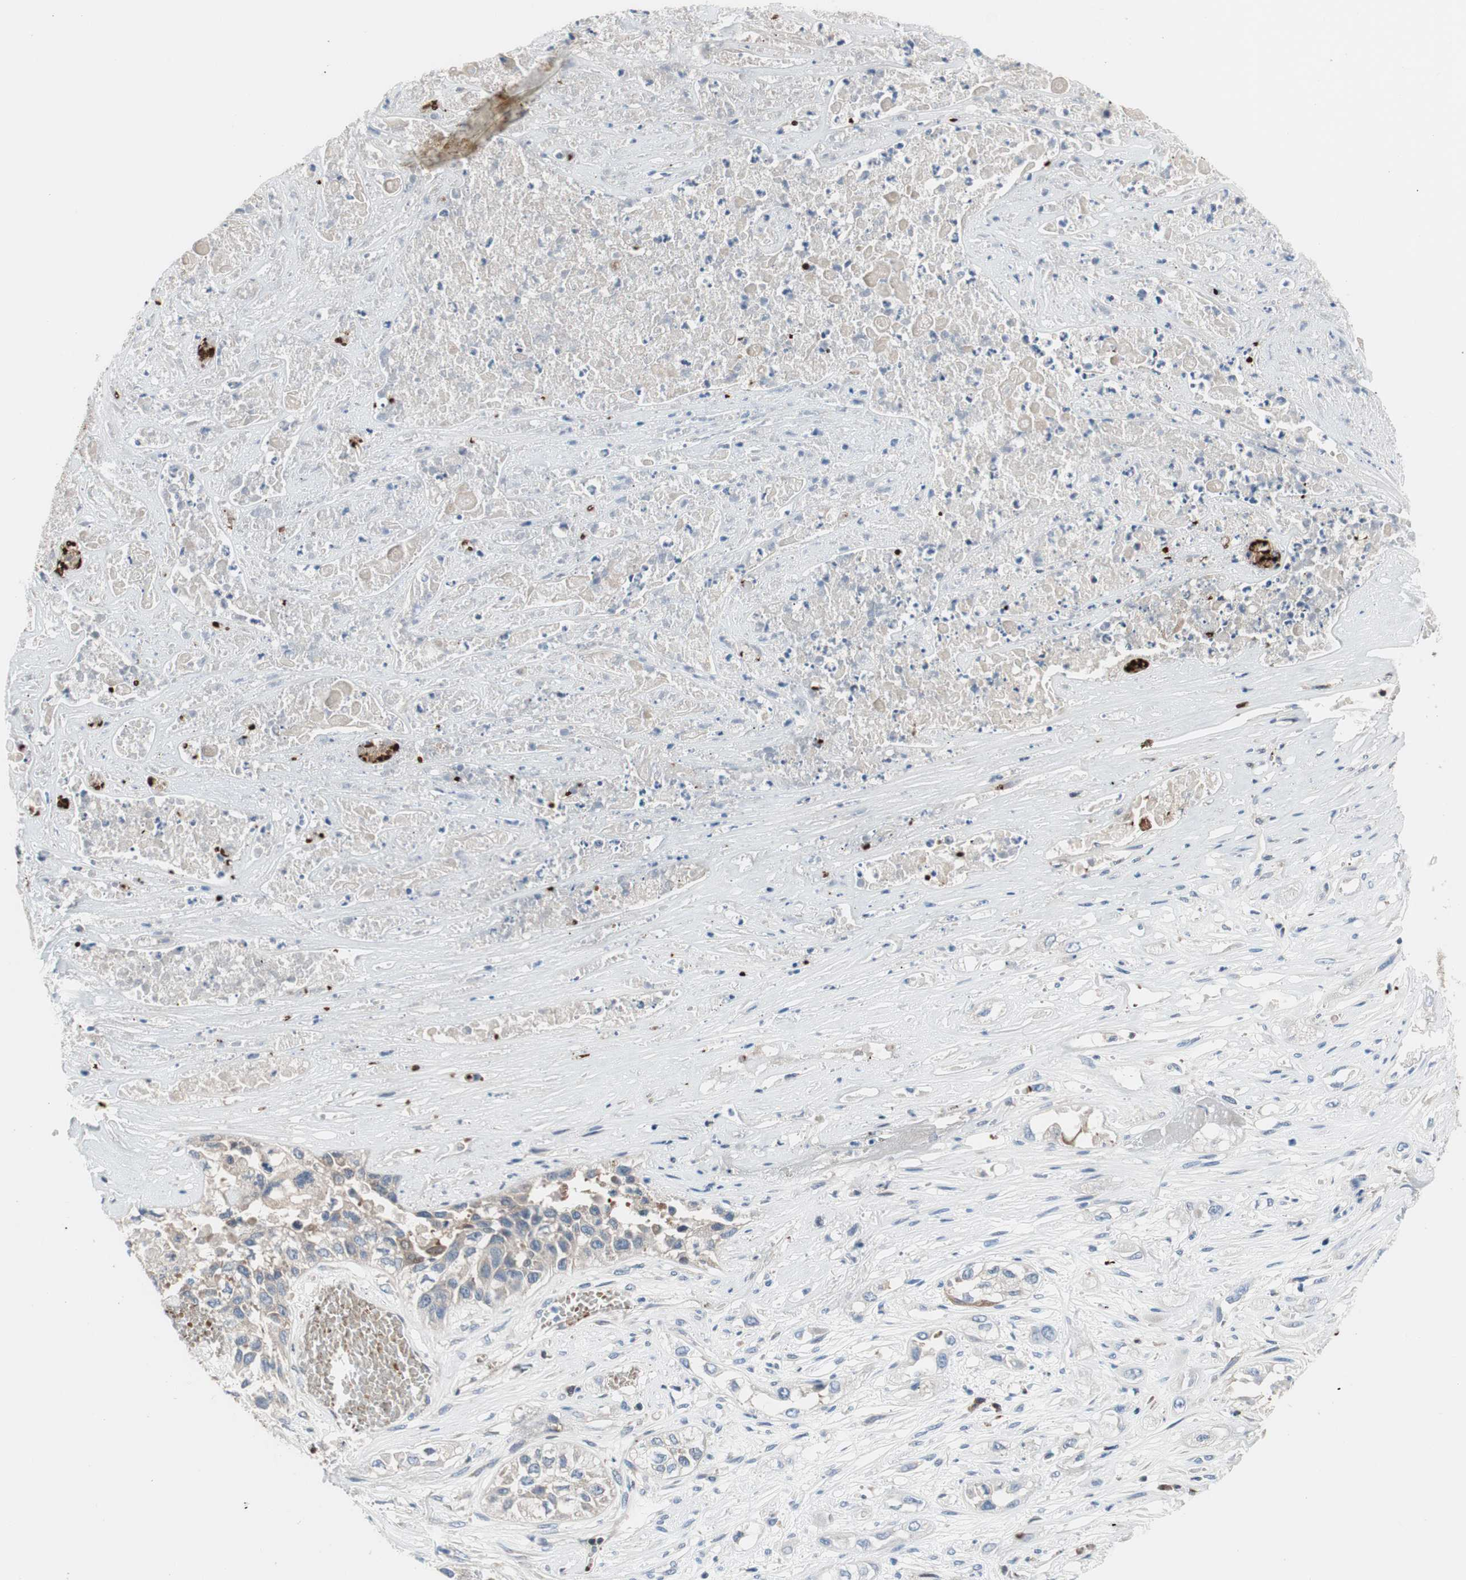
{"staining": {"intensity": "weak", "quantity": ">75%", "location": "cytoplasmic/membranous"}, "tissue": "lung cancer", "cell_type": "Tumor cells", "image_type": "cancer", "snomed": [{"axis": "morphology", "description": "Squamous cell carcinoma, NOS"}, {"axis": "topography", "description": "Lung"}], "caption": "An immunohistochemistry (IHC) micrograph of neoplastic tissue is shown. Protein staining in brown shows weak cytoplasmic/membranous positivity in lung squamous cell carcinoma within tumor cells.", "gene": "PRDX2", "patient": {"sex": "male", "age": 71}}